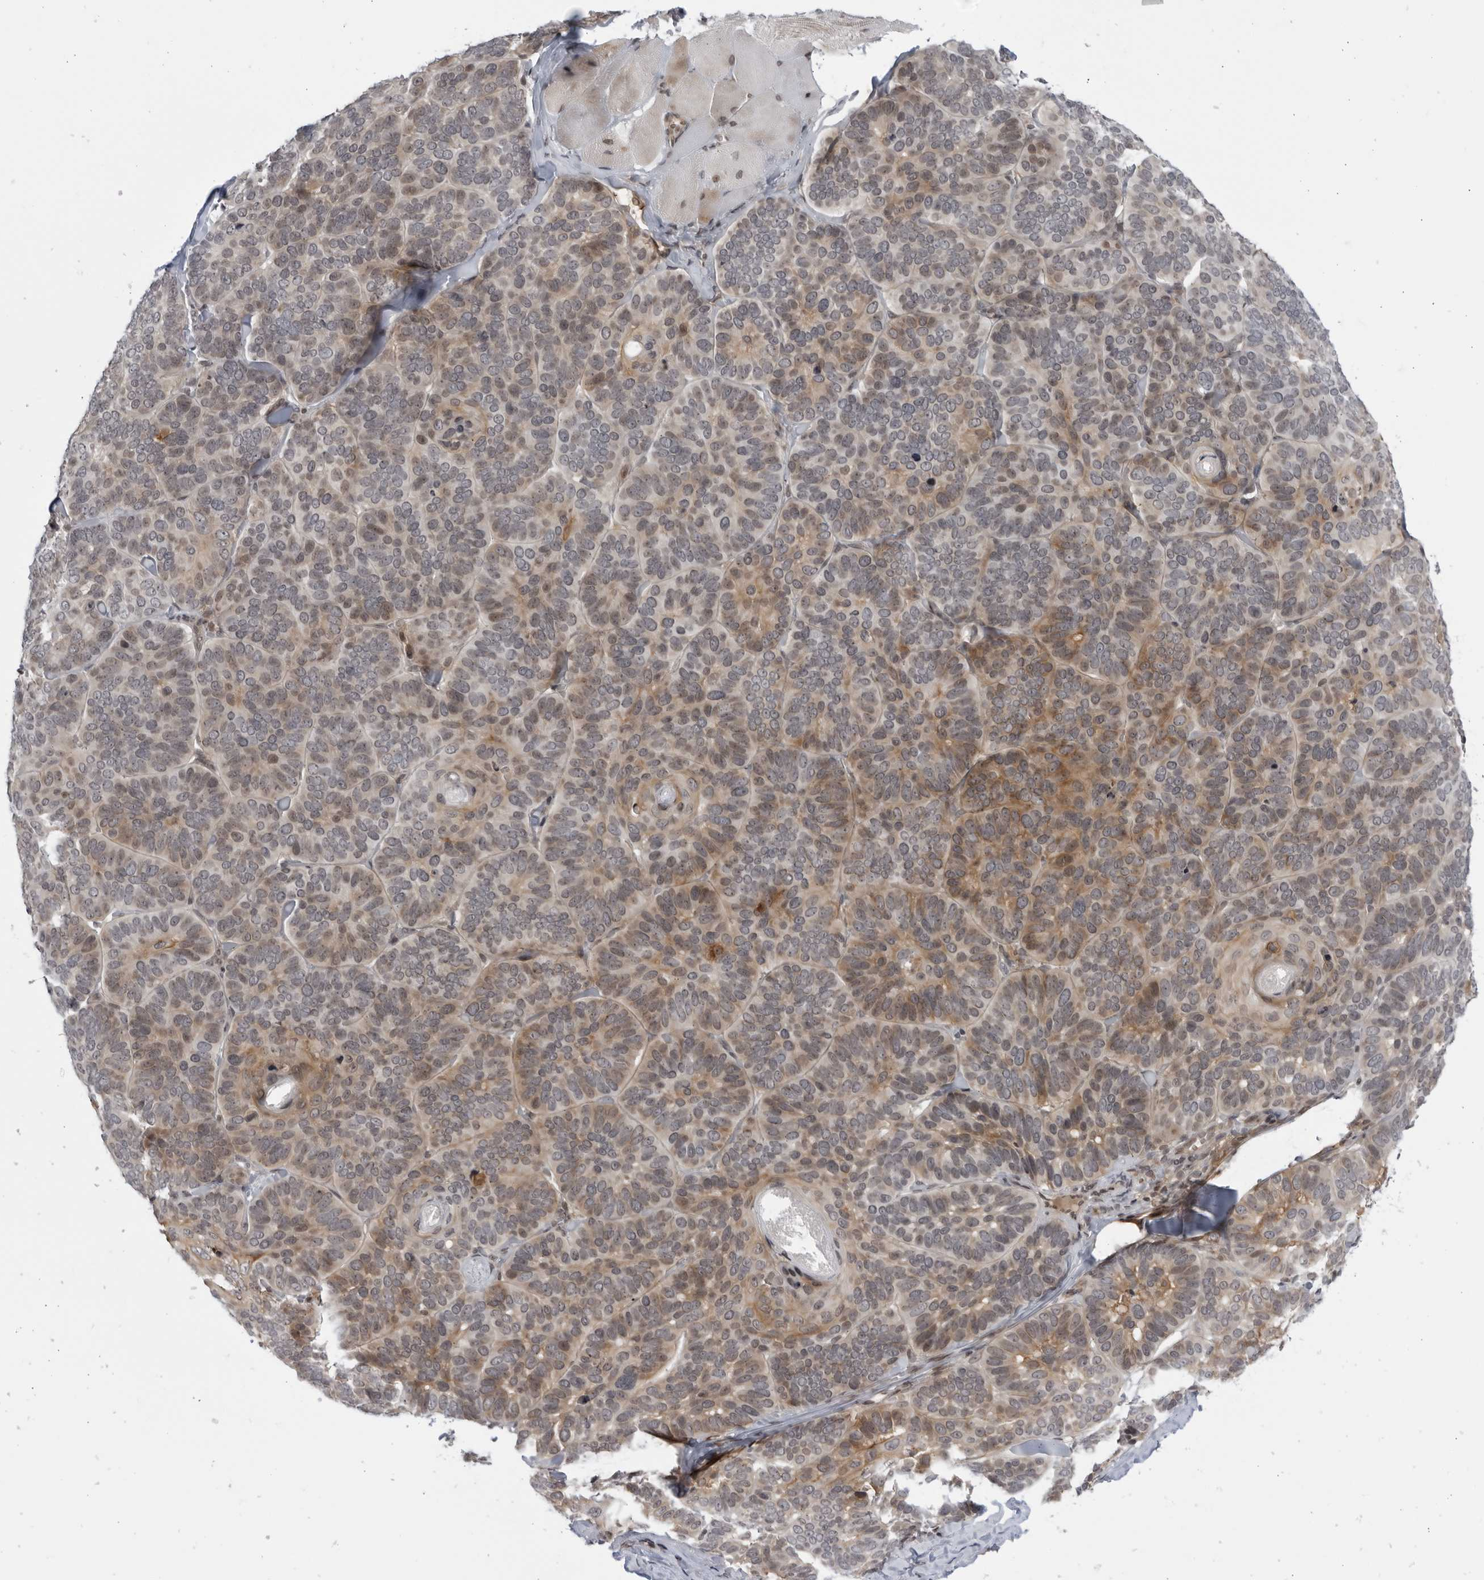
{"staining": {"intensity": "weak", "quantity": "25%-75%", "location": "cytoplasmic/membranous,nuclear"}, "tissue": "skin cancer", "cell_type": "Tumor cells", "image_type": "cancer", "snomed": [{"axis": "morphology", "description": "Basal cell carcinoma"}, {"axis": "topography", "description": "Skin"}], "caption": "Tumor cells reveal weak cytoplasmic/membranous and nuclear staining in about 25%-75% of cells in basal cell carcinoma (skin).", "gene": "DTL", "patient": {"sex": "male", "age": 62}}